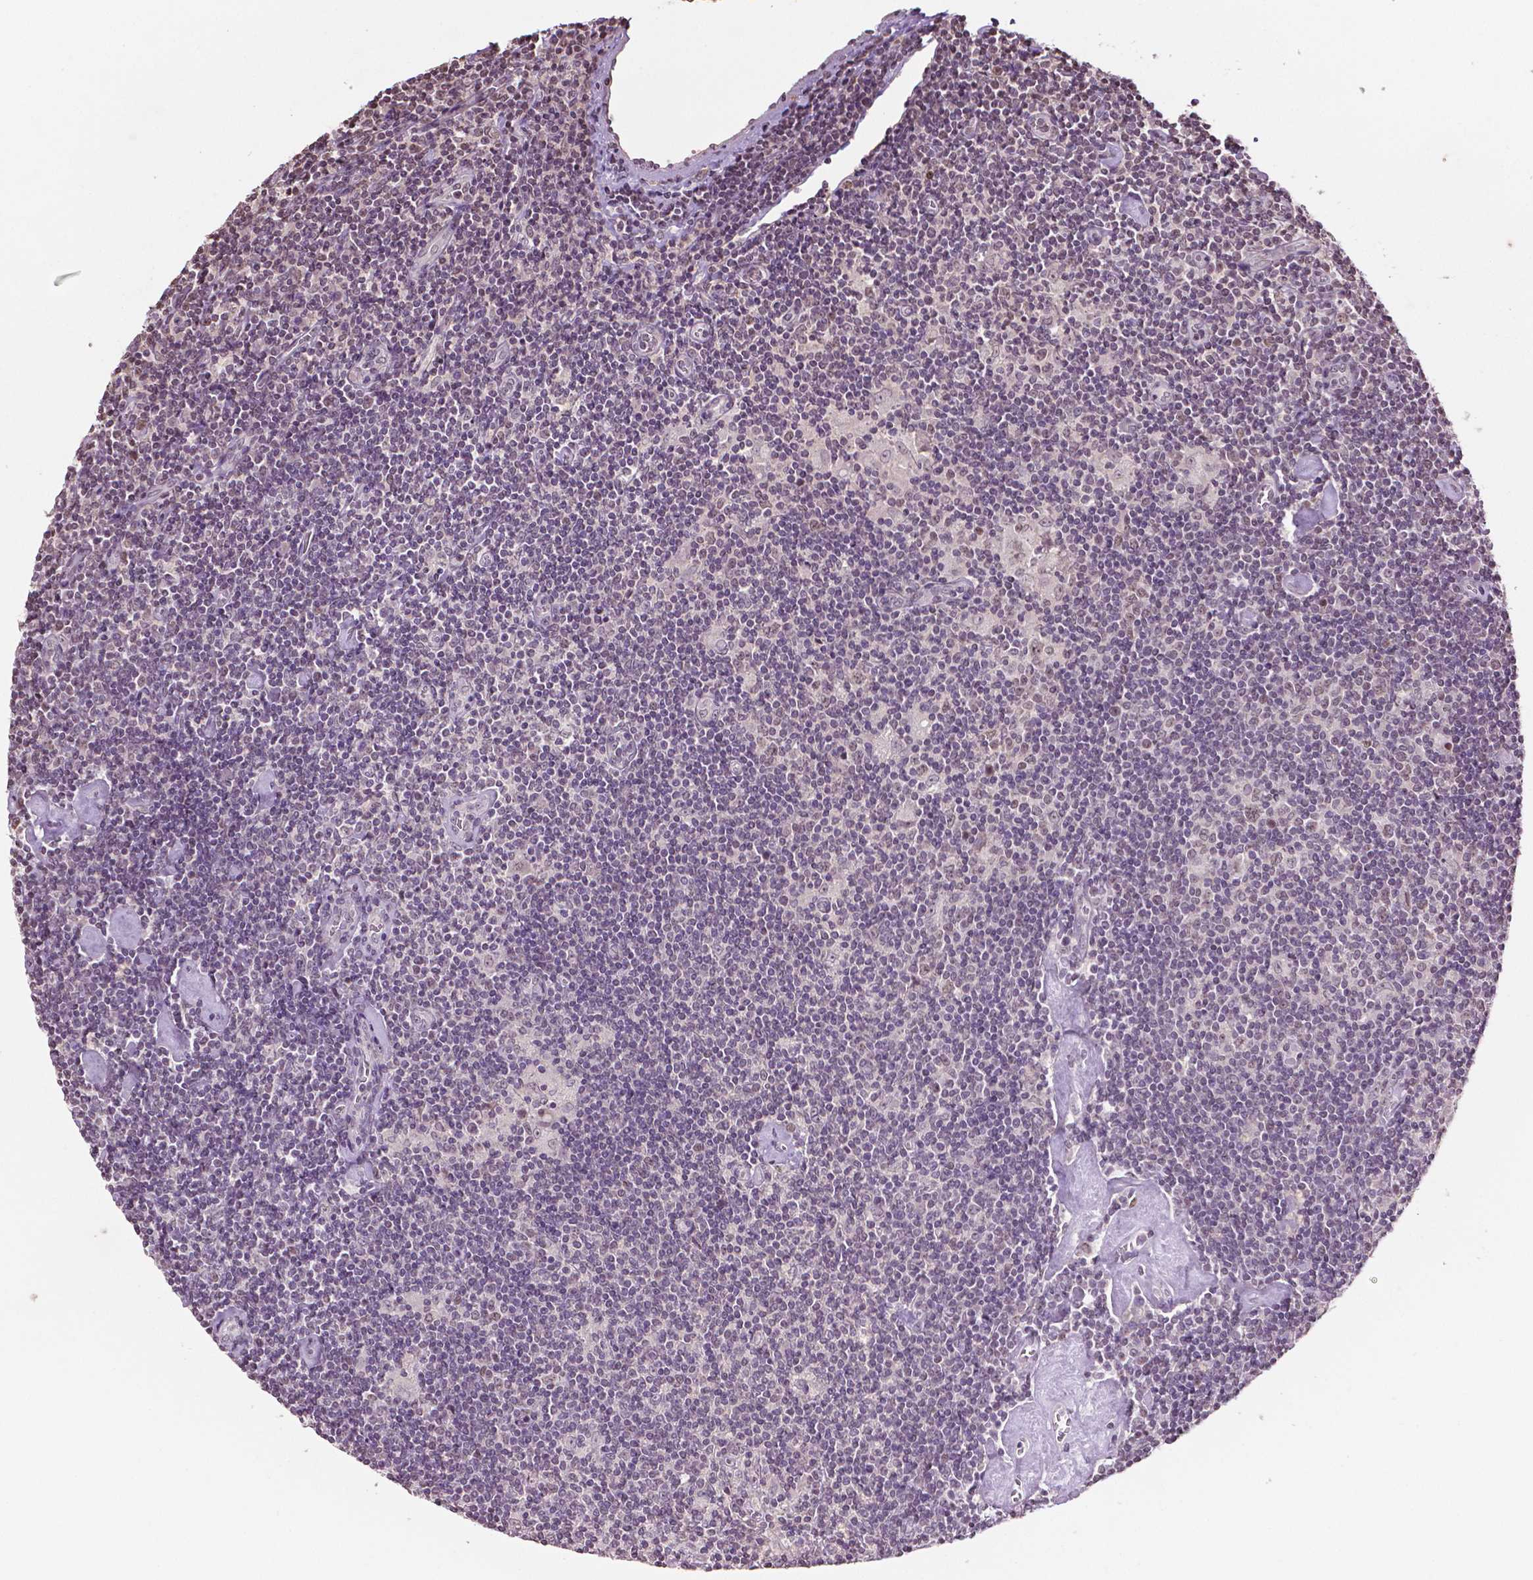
{"staining": {"intensity": "negative", "quantity": "none", "location": "none"}, "tissue": "lymphoma", "cell_type": "Tumor cells", "image_type": "cancer", "snomed": [{"axis": "morphology", "description": "Hodgkin's disease, NOS"}, {"axis": "topography", "description": "Lymph node"}], "caption": "Immunohistochemical staining of lymphoma exhibits no significant expression in tumor cells. (DAB immunohistochemistry (IHC) visualized using brightfield microscopy, high magnification).", "gene": "DEK", "patient": {"sex": "male", "age": 40}}